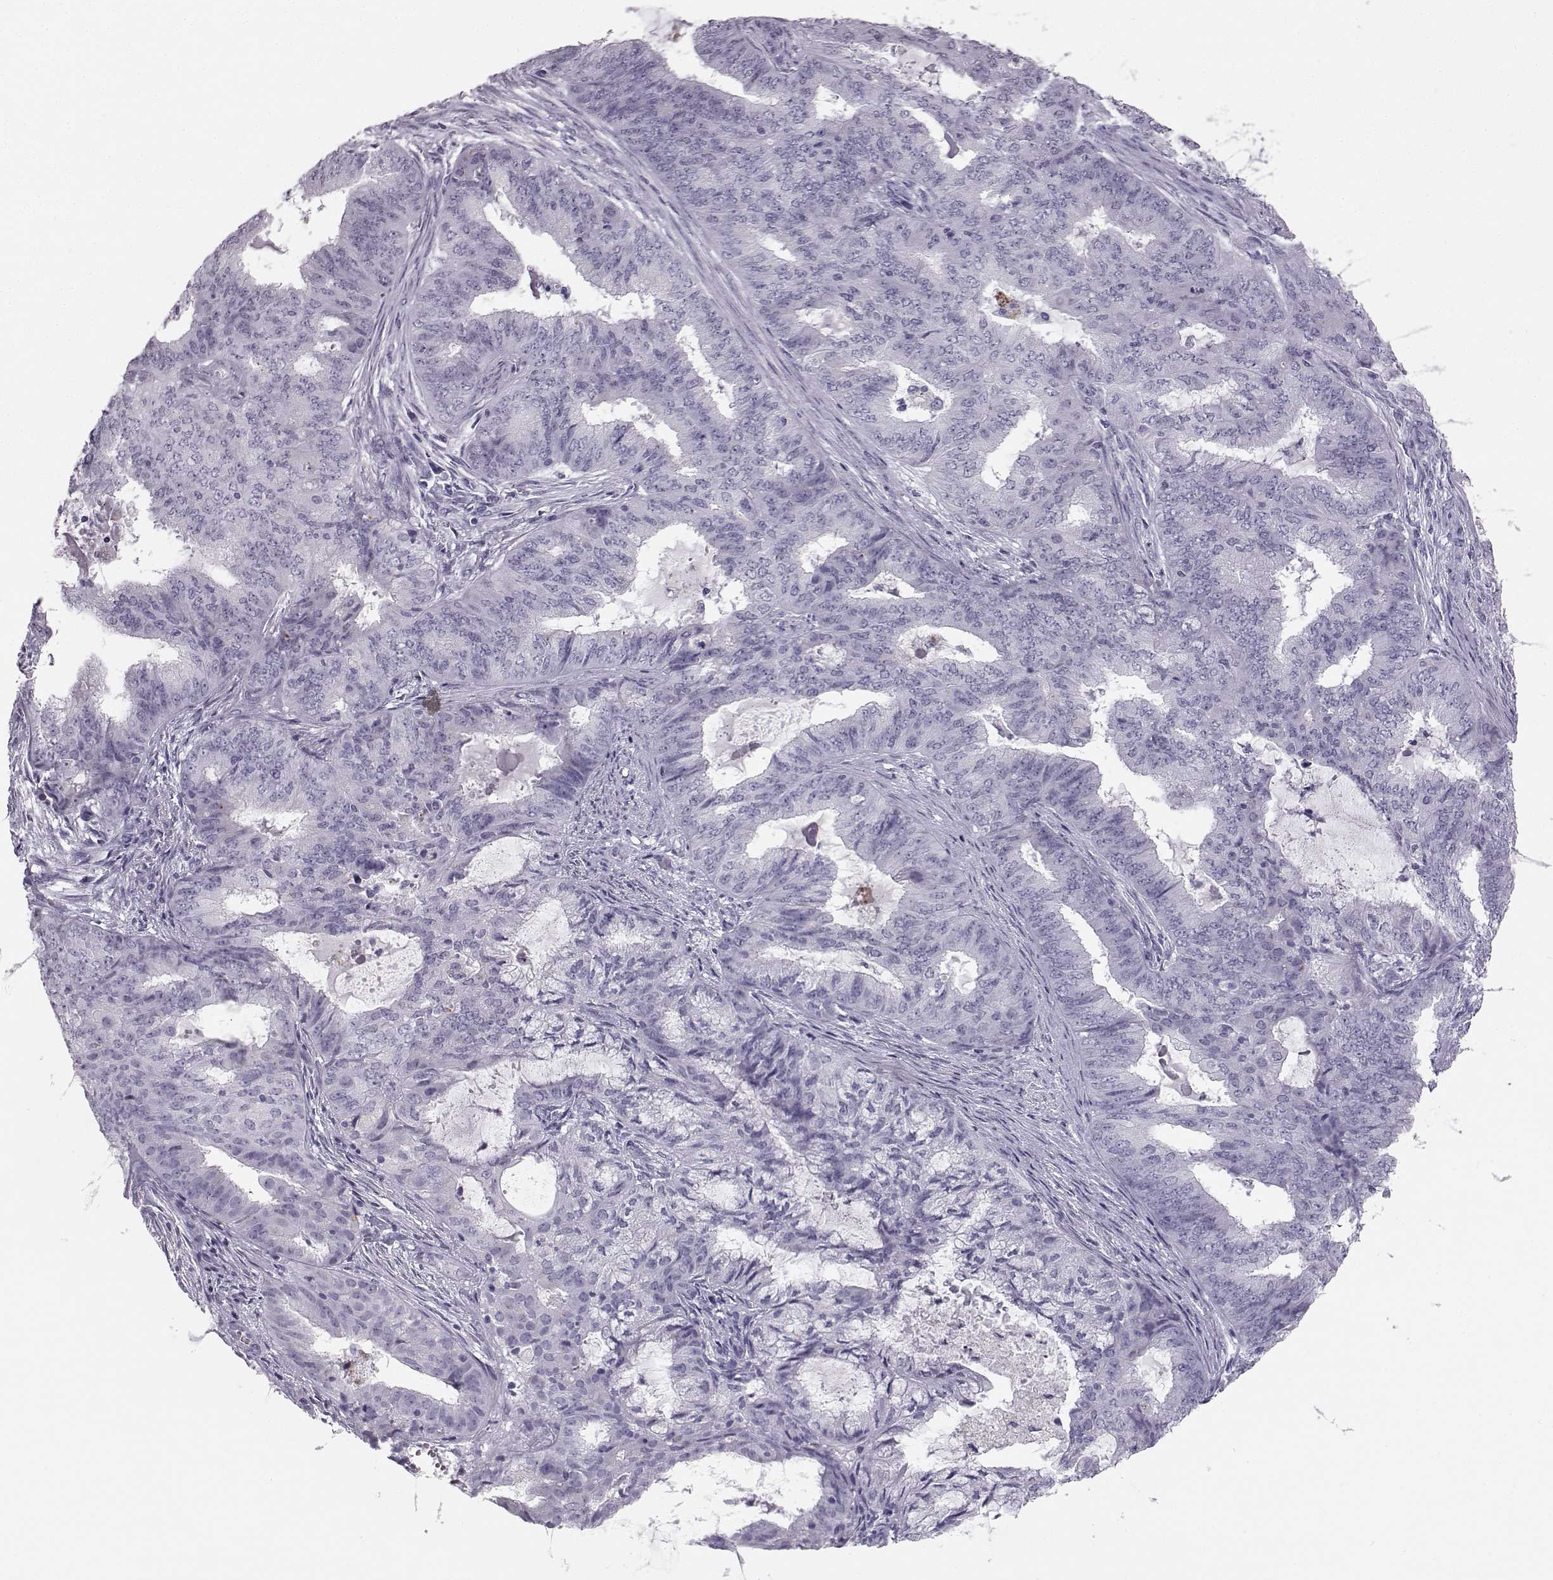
{"staining": {"intensity": "negative", "quantity": "none", "location": "none"}, "tissue": "endometrial cancer", "cell_type": "Tumor cells", "image_type": "cancer", "snomed": [{"axis": "morphology", "description": "Adenocarcinoma, NOS"}, {"axis": "topography", "description": "Endometrium"}], "caption": "Immunohistochemical staining of human adenocarcinoma (endometrial) shows no significant positivity in tumor cells.", "gene": "BFSP2", "patient": {"sex": "female", "age": 62}}